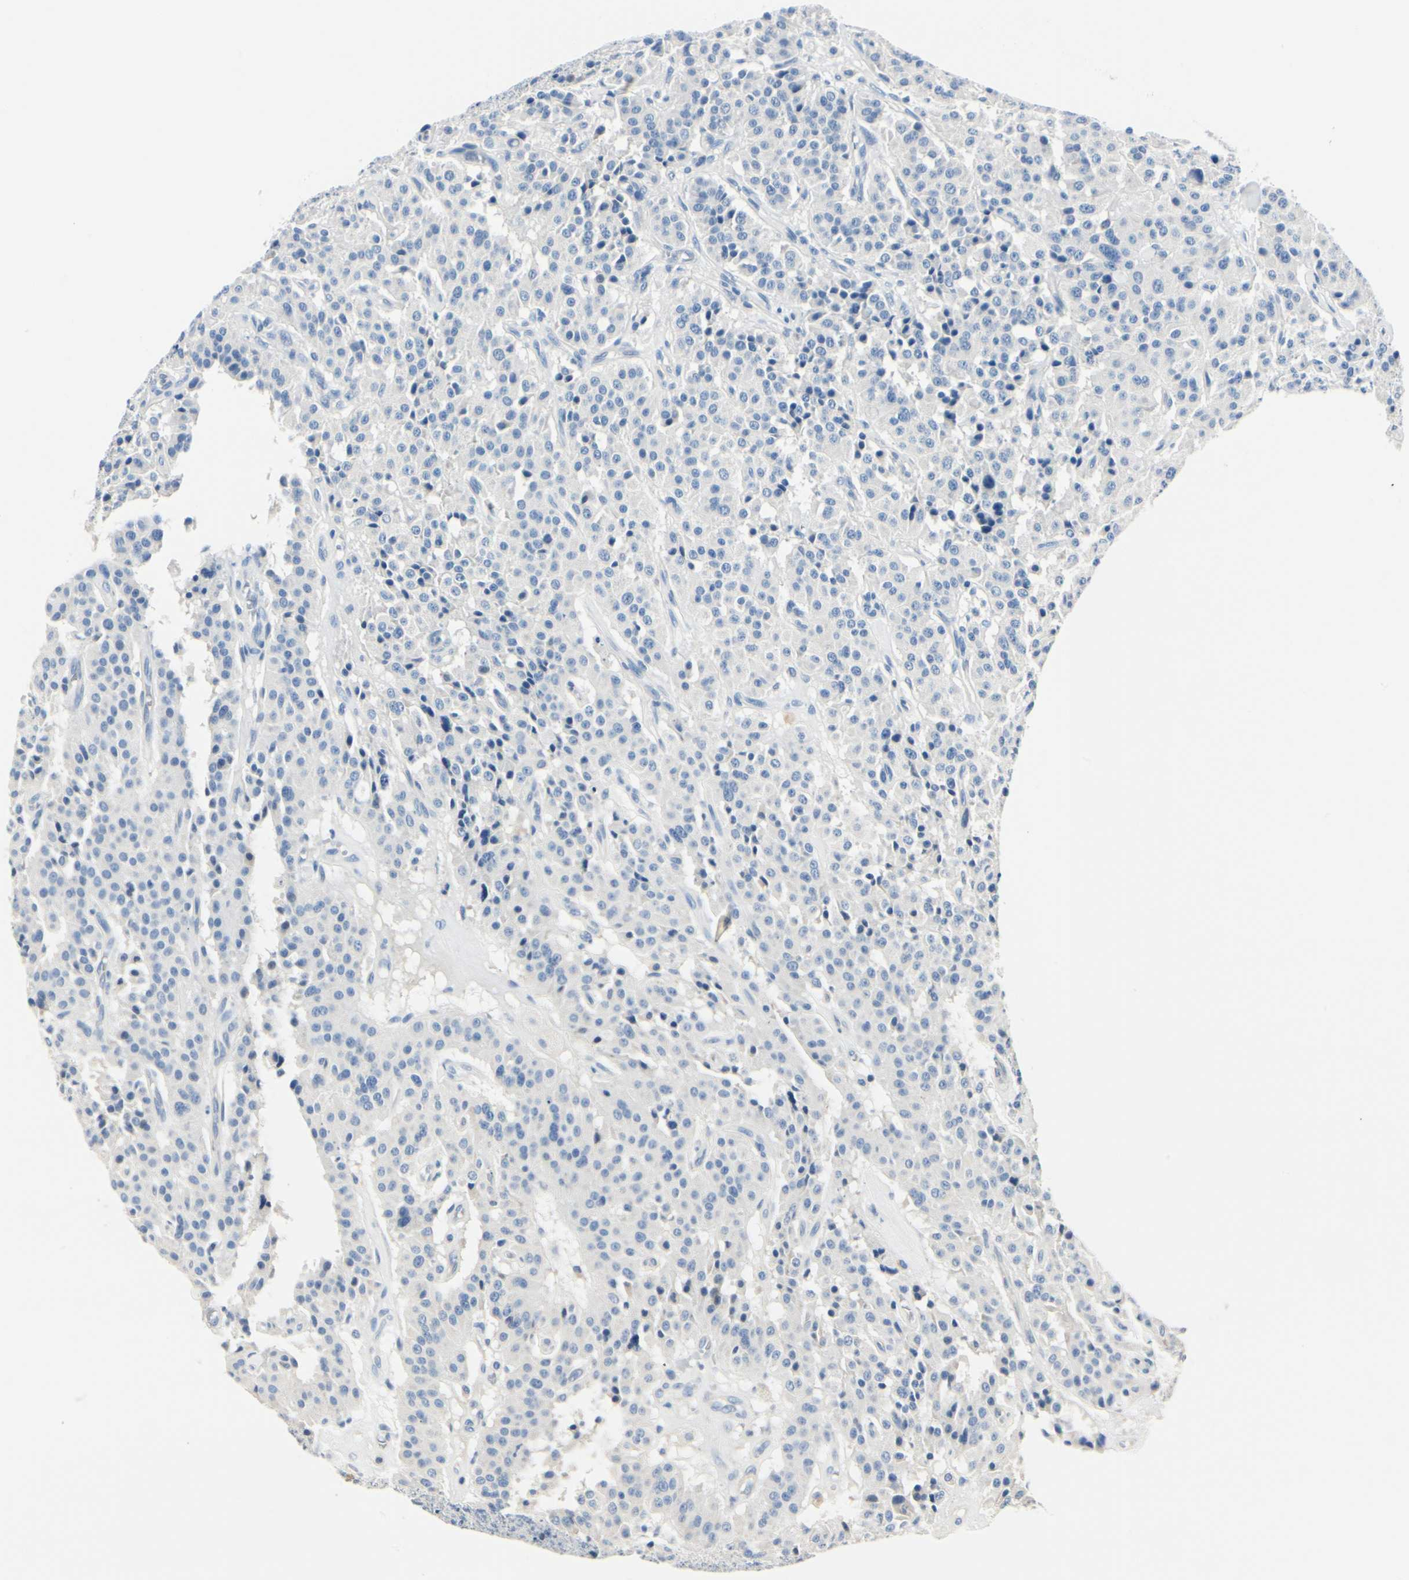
{"staining": {"intensity": "negative", "quantity": "none", "location": "none"}, "tissue": "carcinoid", "cell_type": "Tumor cells", "image_type": "cancer", "snomed": [{"axis": "morphology", "description": "Carcinoid, malignant, NOS"}, {"axis": "topography", "description": "Lung"}], "caption": "DAB (3,3'-diaminobenzidine) immunohistochemical staining of carcinoid demonstrates no significant expression in tumor cells.", "gene": "TGFBR3", "patient": {"sex": "male", "age": 30}}